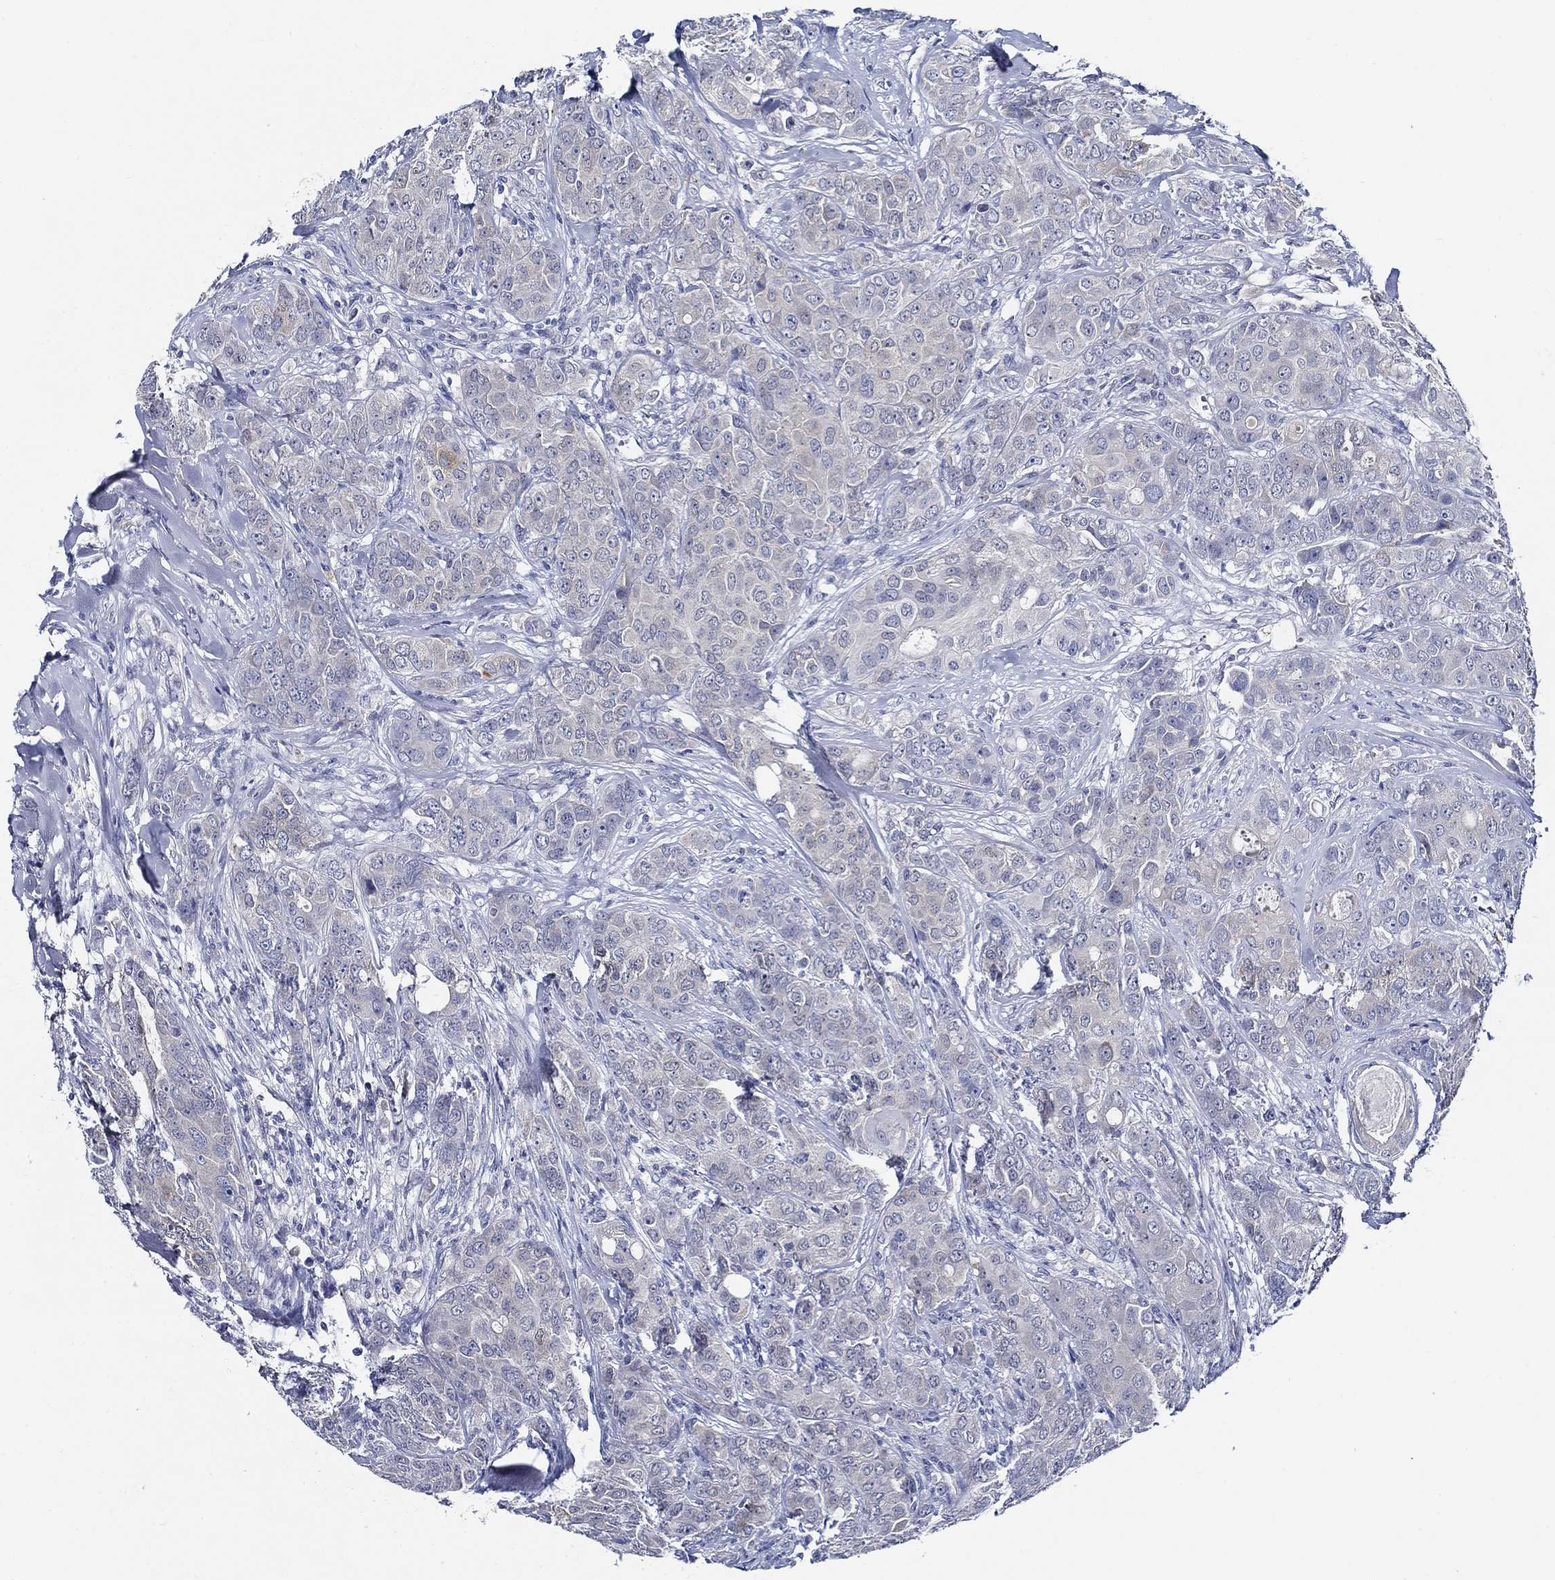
{"staining": {"intensity": "weak", "quantity": "<25%", "location": "cytoplasmic/membranous"}, "tissue": "breast cancer", "cell_type": "Tumor cells", "image_type": "cancer", "snomed": [{"axis": "morphology", "description": "Duct carcinoma"}, {"axis": "topography", "description": "Breast"}], "caption": "Breast cancer (infiltrating ductal carcinoma) was stained to show a protein in brown. There is no significant positivity in tumor cells. (Immunohistochemistry, brightfield microscopy, high magnification).", "gene": "ALOX12", "patient": {"sex": "female", "age": 43}}